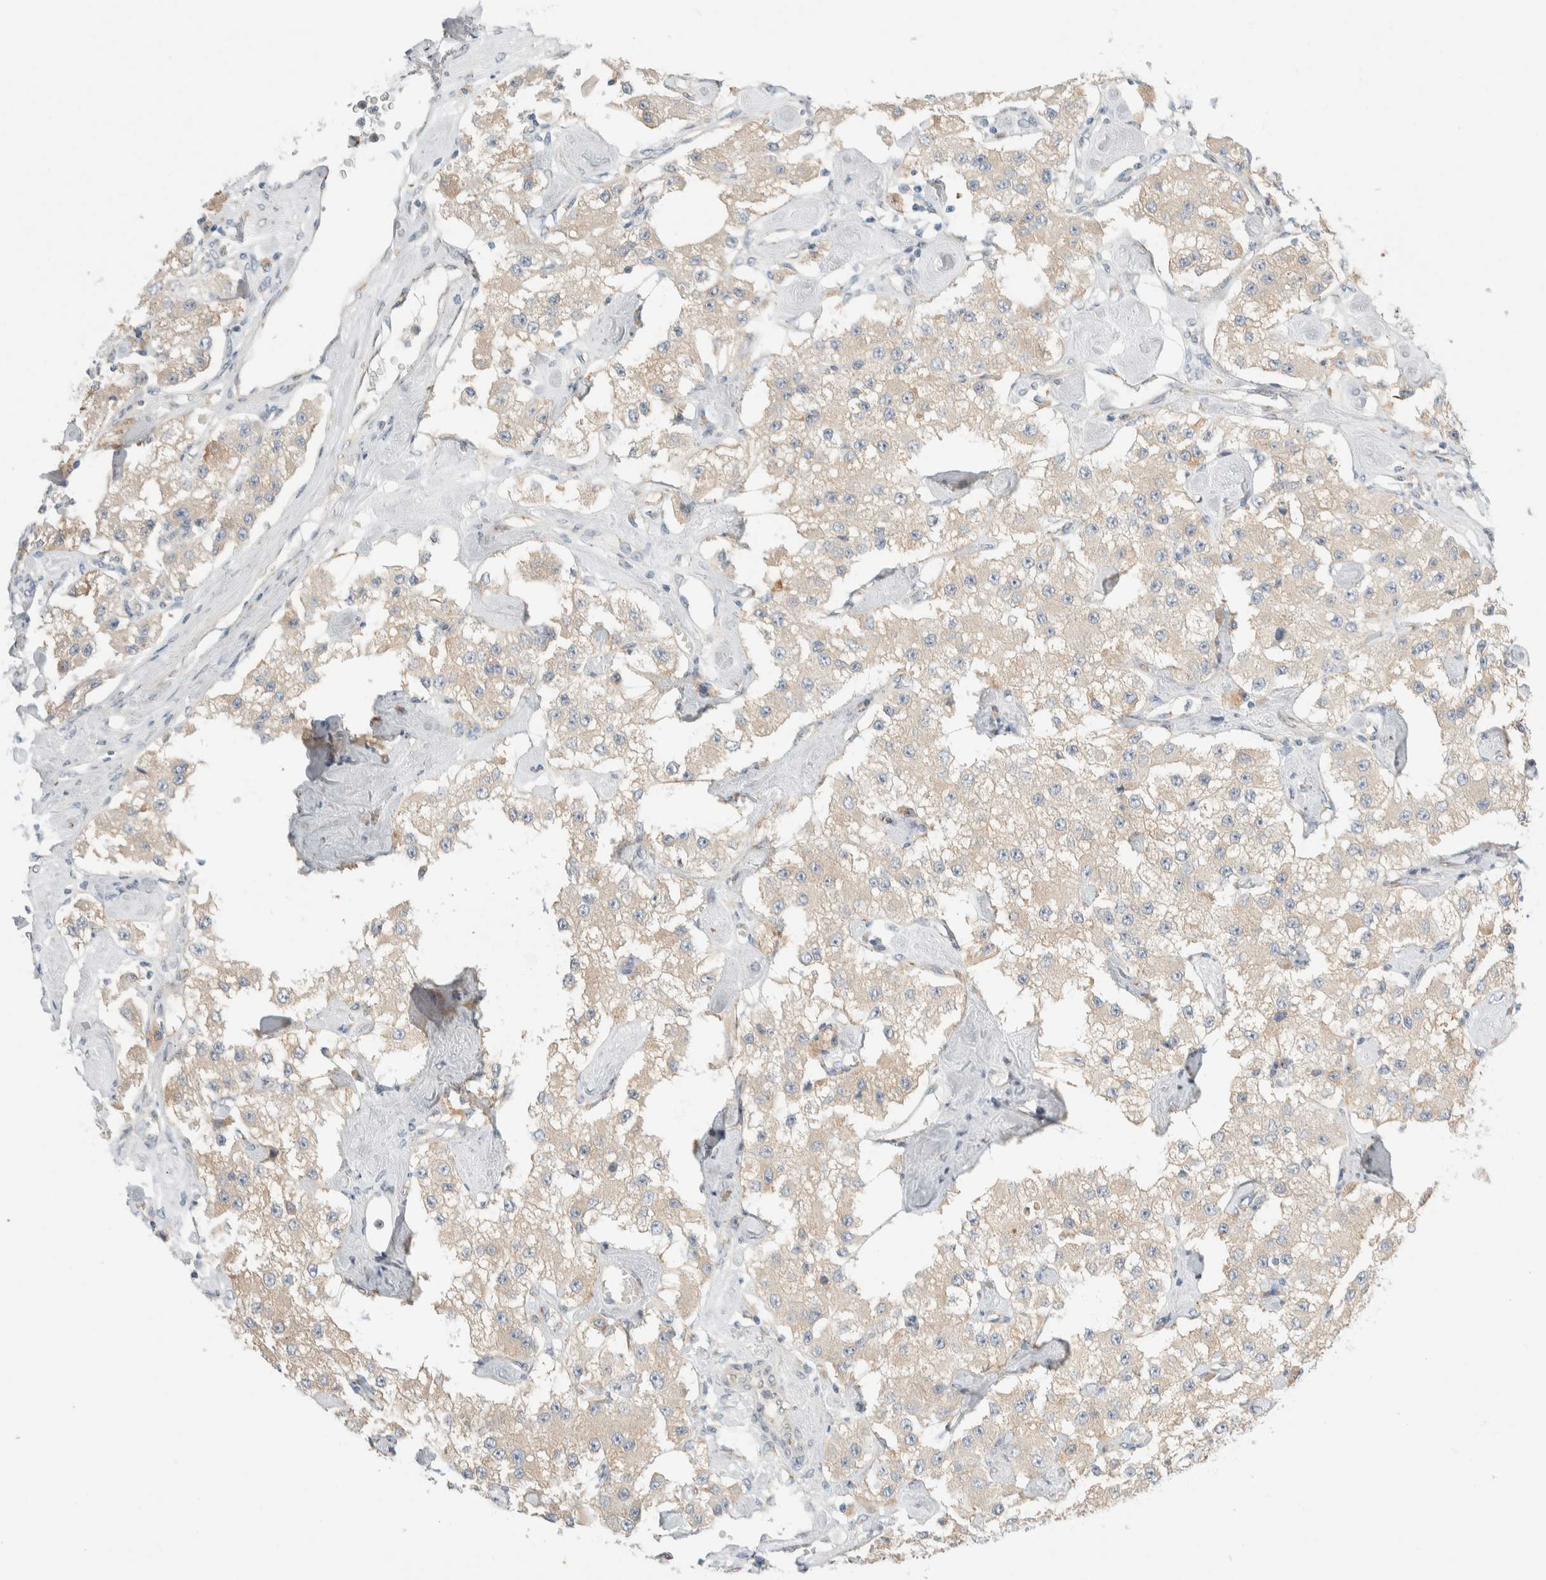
{"staining": {"intensity": "negative", "quantity": "none", "location": "none"}, "tissue": "carcinoid", "cell_type": "Tumor cells", "image_type": "cancer", "snomed": [{"axis": "morphology", "description": "Carcinoid, malignant, NOS"}, {"axis": "topography", "description": "Pancreas"}], "caption": "Tumor cells show no significant protein staining in carcinoid (malignant). (DAB IHC with hematoxylin counter stain).", "gene": "TMEM184B", "patient": {"sex": "male", "age": 41}}